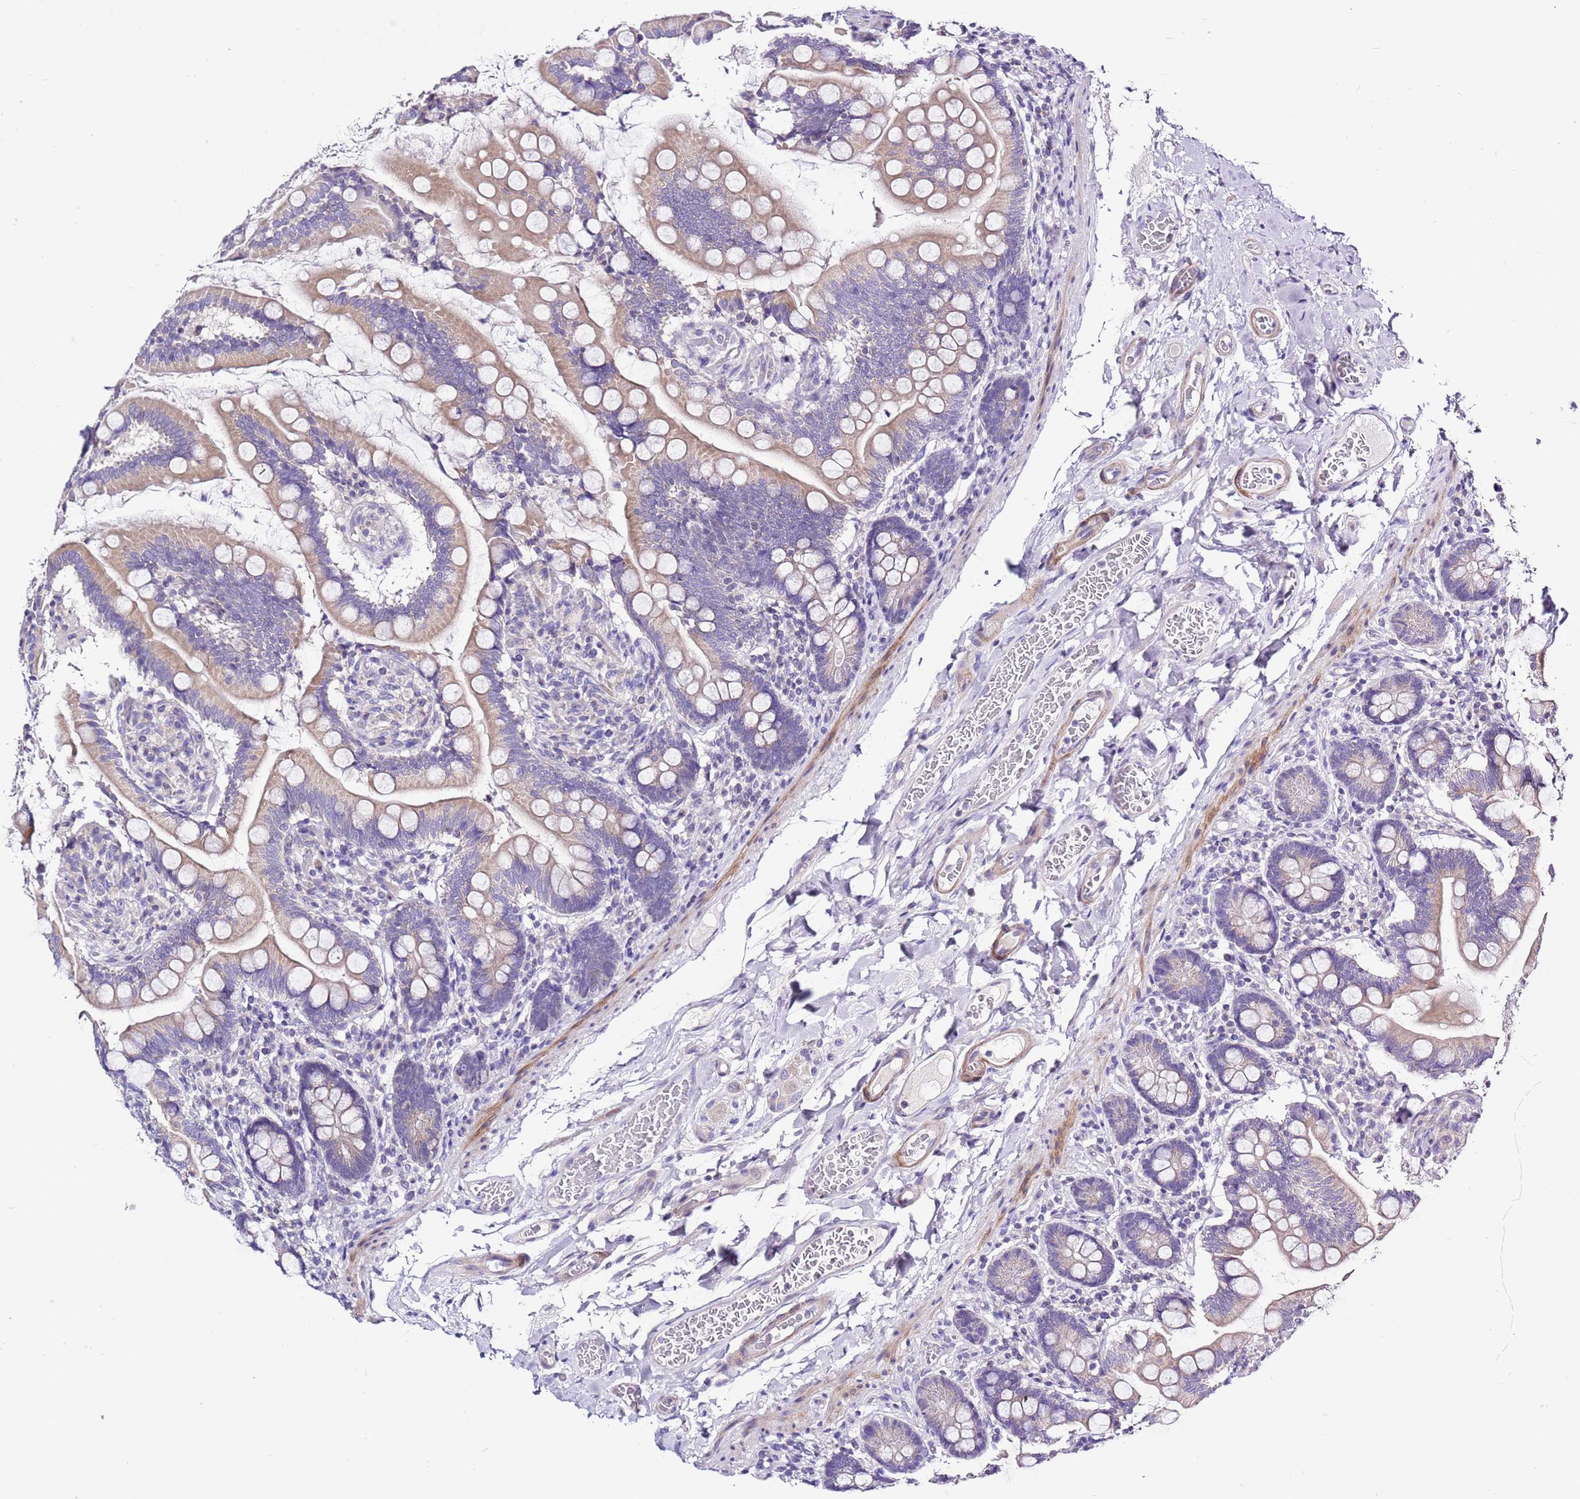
{"staining": {"intensity": "weak", "quantity": "25%-75%", "location": "cytoplasmic/membranous"}, "tissue": "small intestine", "cell_type": "Glandular cells", "image_type": "normal", "snomed": [{"axis": "morphology", "description": "Normal tissue, NOS"}, {"axis": "topography", "description": "Small intestine"}], "caption": "High-power microscopy captured an IHC micrograph of normal small intestine, revealing weak cytoplasmic/membranous staining in about 25%-75% of glandular cells. The staining was performed using DAB to visualize the protein expression in brown, while the nuclei were stained in blue with hematoxylin (Magnification: 20x).", "gene": "GLCE", "patient": {"sex": "female", "age": 64}}